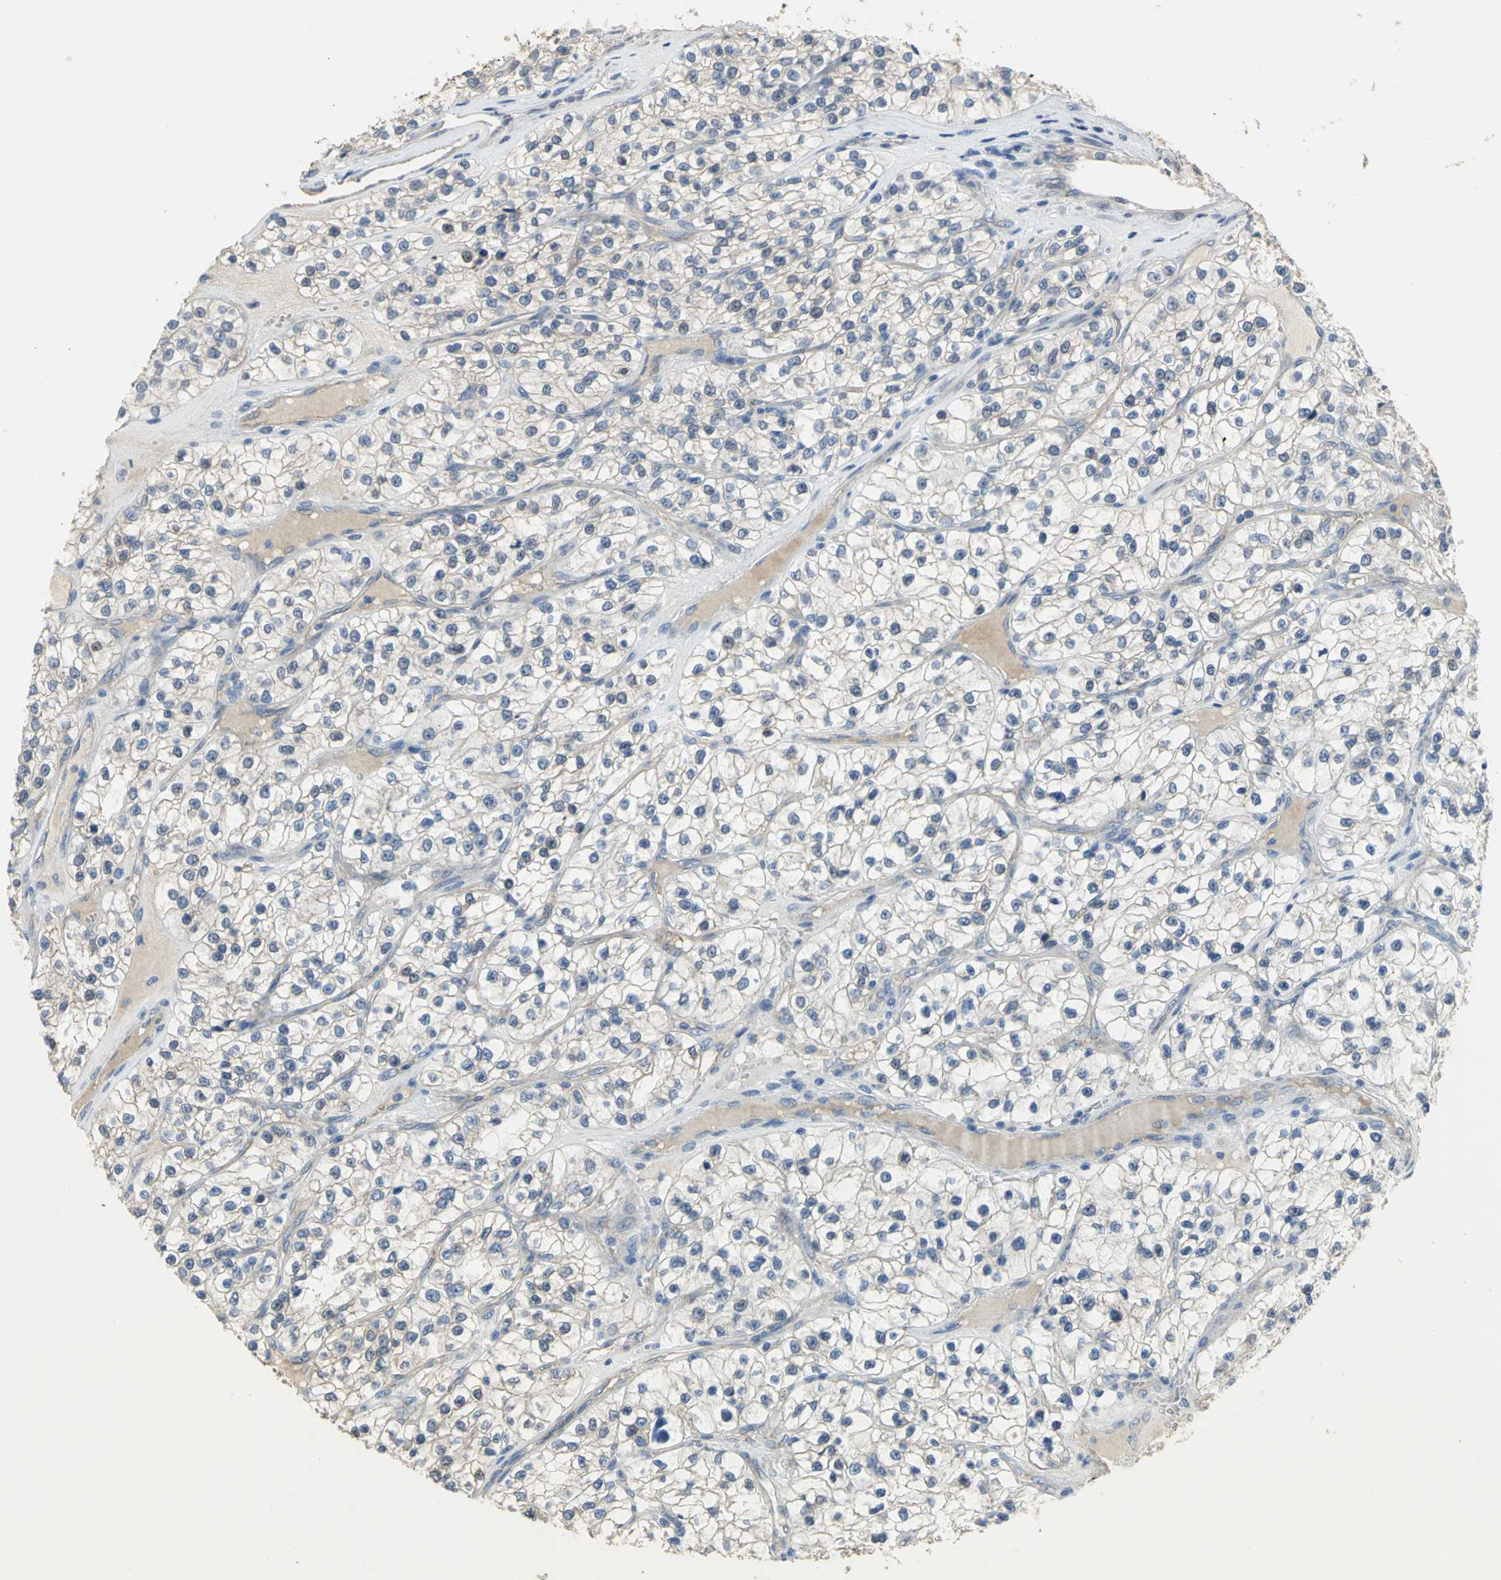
{"staining": {"intensity": "negative", "quantity": "none", "location": "none"}, "tissue": "renal cancer", "cell_type": "Tumor cells", "image_type": "cancer", "snomed": [{"axis": "morphology", "description": "Adenocarcinoma, NOS"}, {"axis": "topography", "description": "Kidney"}], "caption": "Protein analysis of renal adenocarcinoma shows no significant expression in tumor cells.", "gene": "HTR1F", "patient": {"sex": "female", "age": 57}}